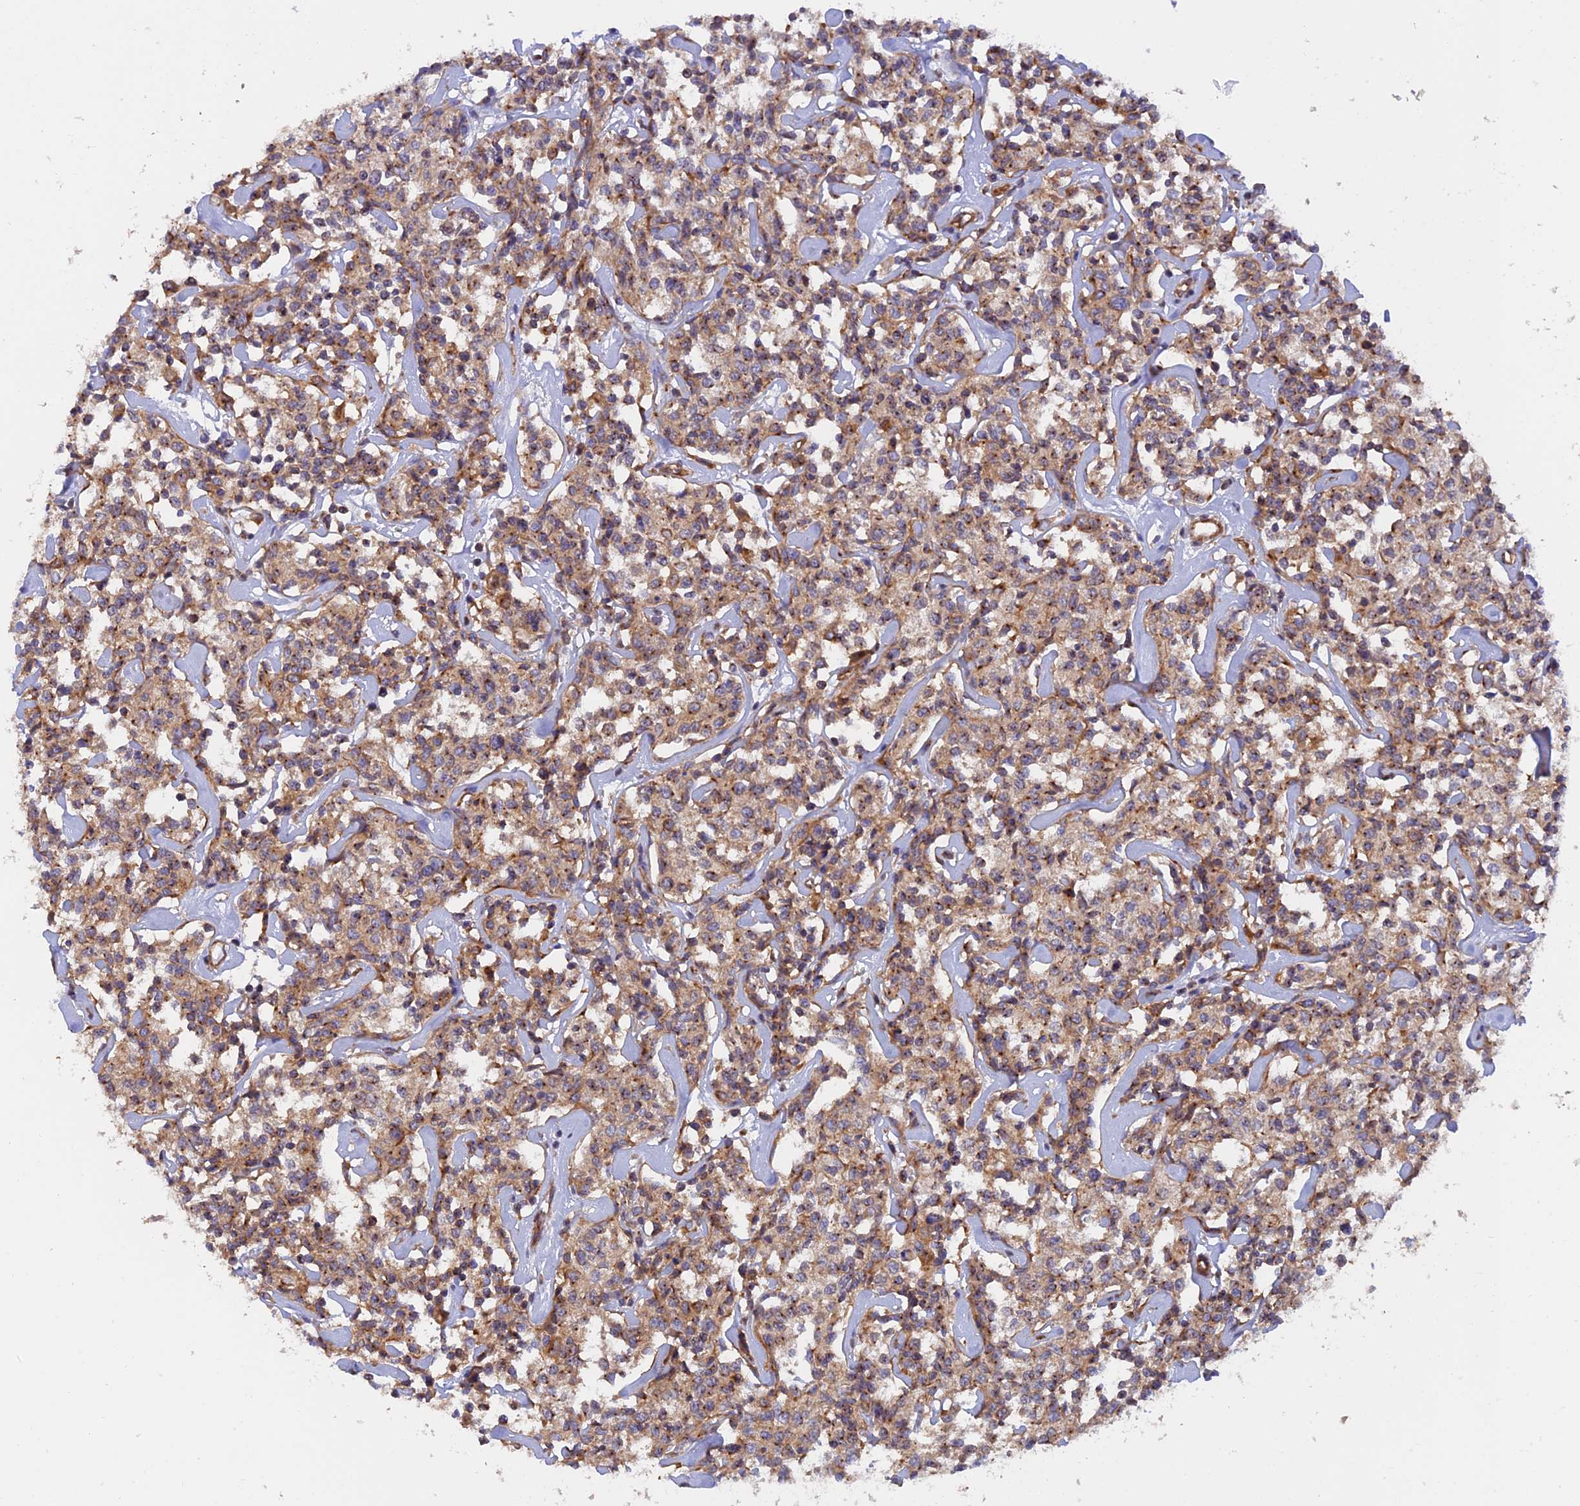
{"staining": {"intensity": "weak", "quantity": "25%-75%", "location": "cytoplasmic/membranous"}, "tissue": "lymphoma", "cell_type": "Tumor cells", "image_type": "cancer", "snomed": [{"axis": "morphology", "description": "Malignant lymphoma, non-Hodgkin's type, Low grade"}, {"axis": "topography", "description": "Small intestine"}], "caption": "Protein staining of lymphoma tissue demonstrates weak cytoplasmic/membranous staining in approximately 25%-75% of tumor cells. Nuclei are stained in blue.", "gene": "DCTN2", "patient": {"sex": "female", "age": 59}}